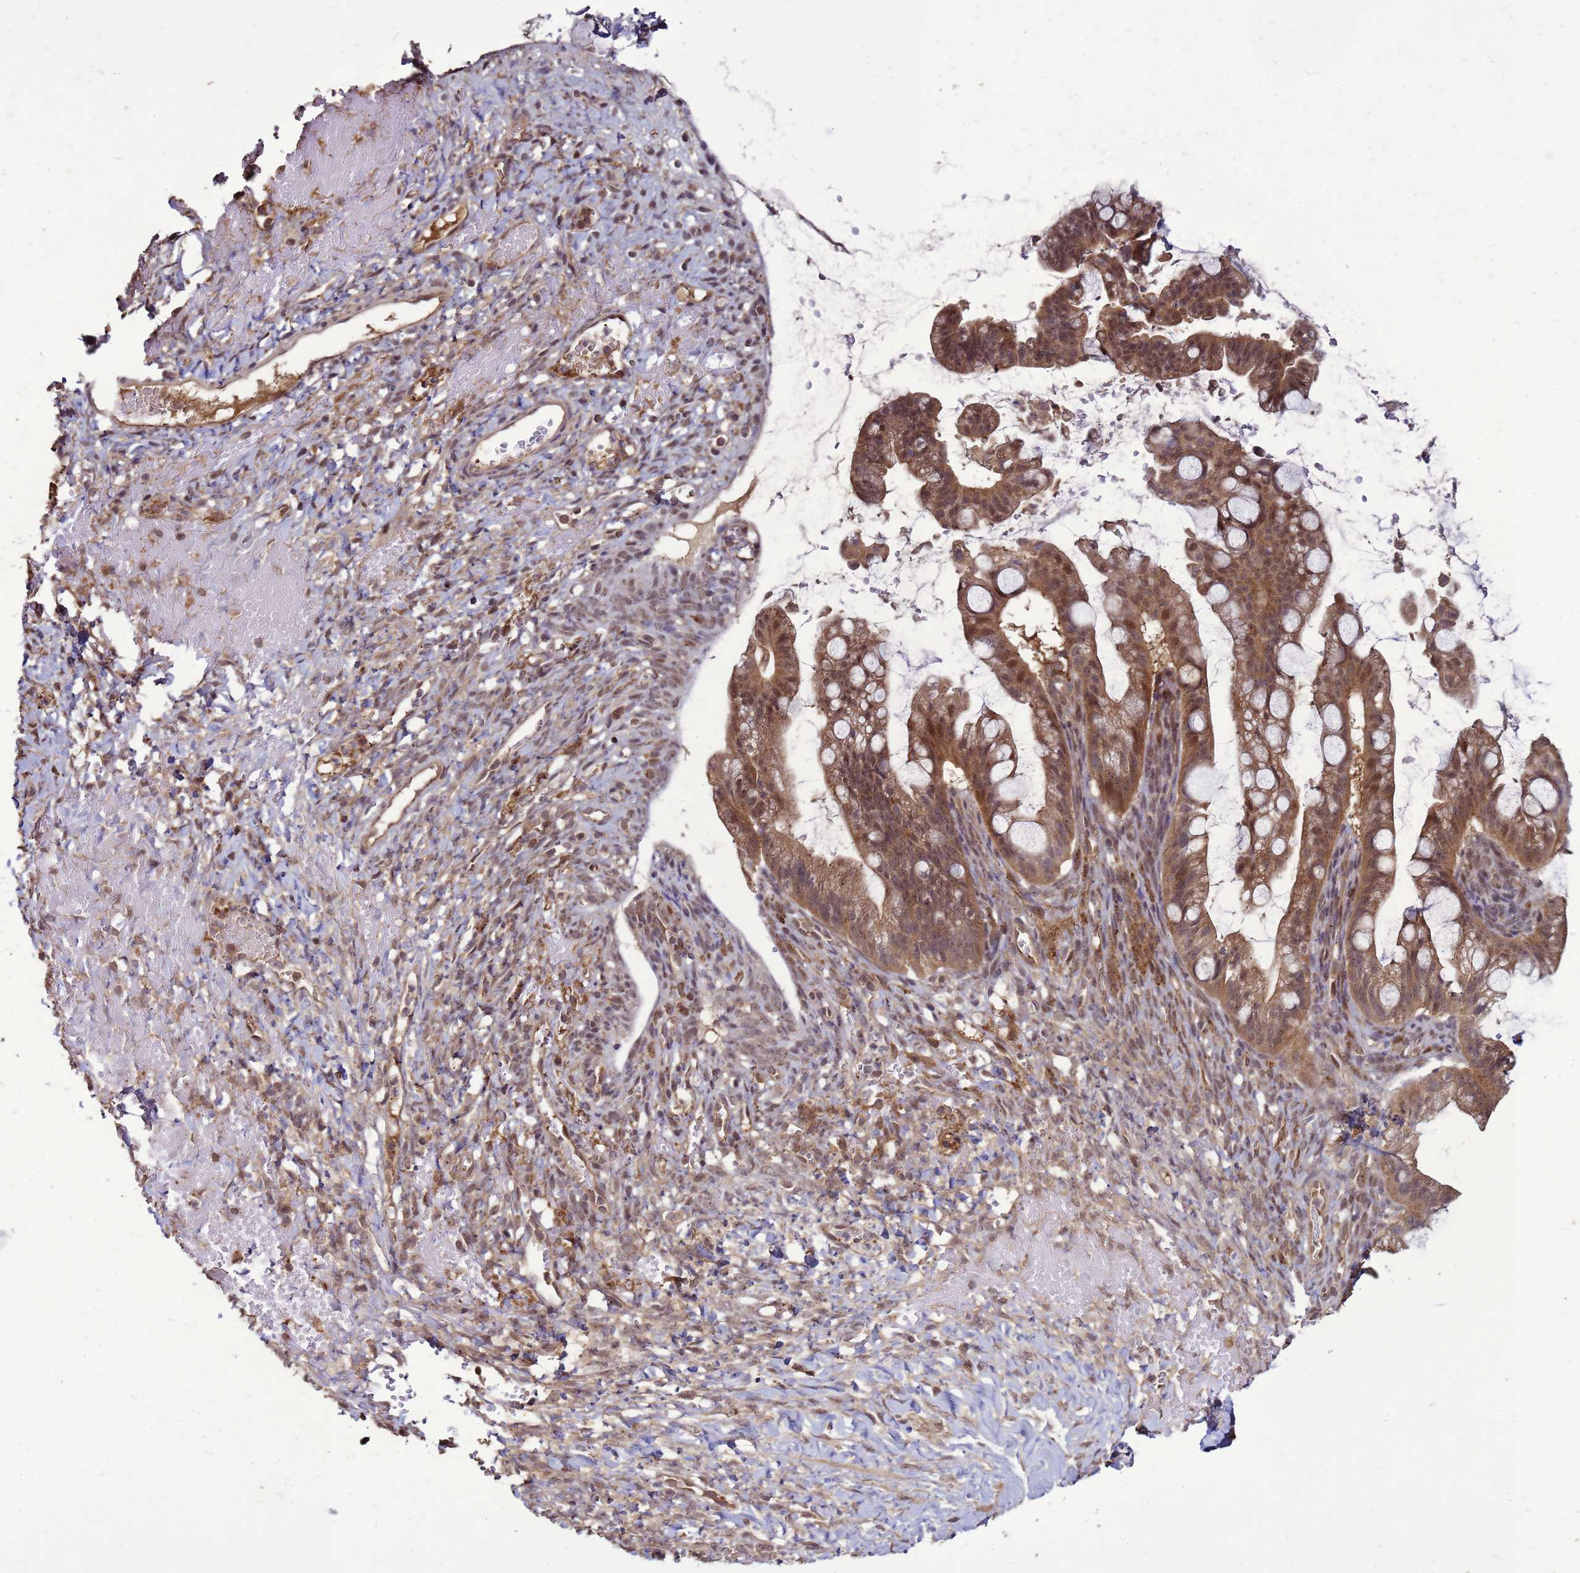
{"staining": {"intensity": "strong", "quantity": ">75%", "location": "cytoplasmic/membranous,nuclear"}, "tissue": "ovarian cancer", "cell_type": "Tumor cells", "image_type": "cancer", "snomed": [{"axis": "morphology", "description": "Cystadenocarcinoma, mucinous, NOS"}, {"axis": "topography", "description": "Ovary"}], "caption": "Human ovarian cancer (mucinous cystadenocarcinoma) stained with a brown dye displays strong cytoplasmic/membranous and nuclear positive positivity in approximately >75% of tumor cells.", "gene": "CRBN", "patient": {"sex": "female", "age": 73}}